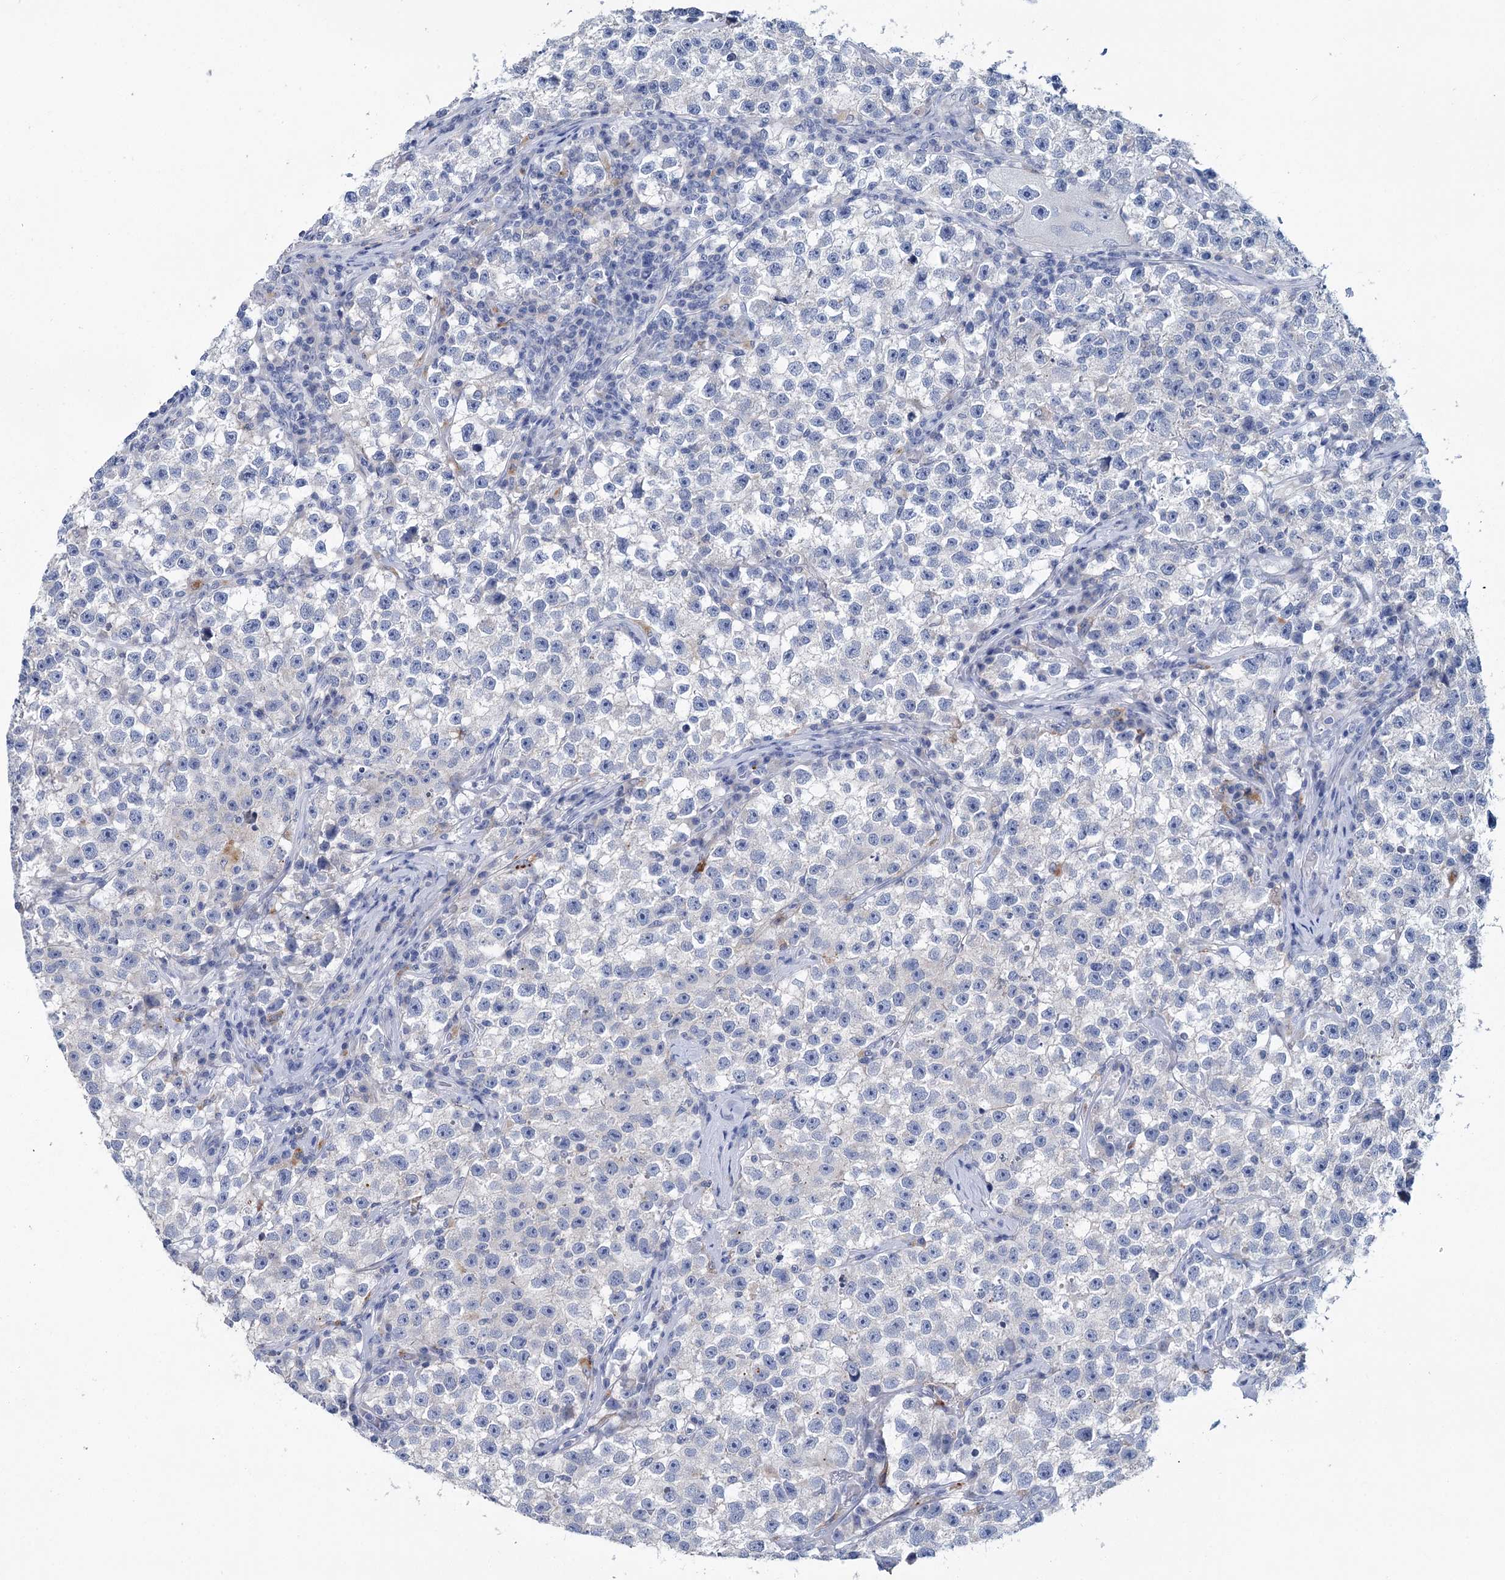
{"staining": {"intensity": "negative", "quantity": "none", "location": "none"}, "tissue": "testis cancer", "cell_type": "Tumor cells", "image_type": "cancer", "snomed": [{"axis": "morphology", "description": "Seminoma, NOS"}, {"axis": "topography", "description": "Testis"}], "caption": "Tumor cells are negative for protein expression in human testis cancer (seminoma).", "gene": "METTL7B", "patient": {"sex": "male", "age": 22}}